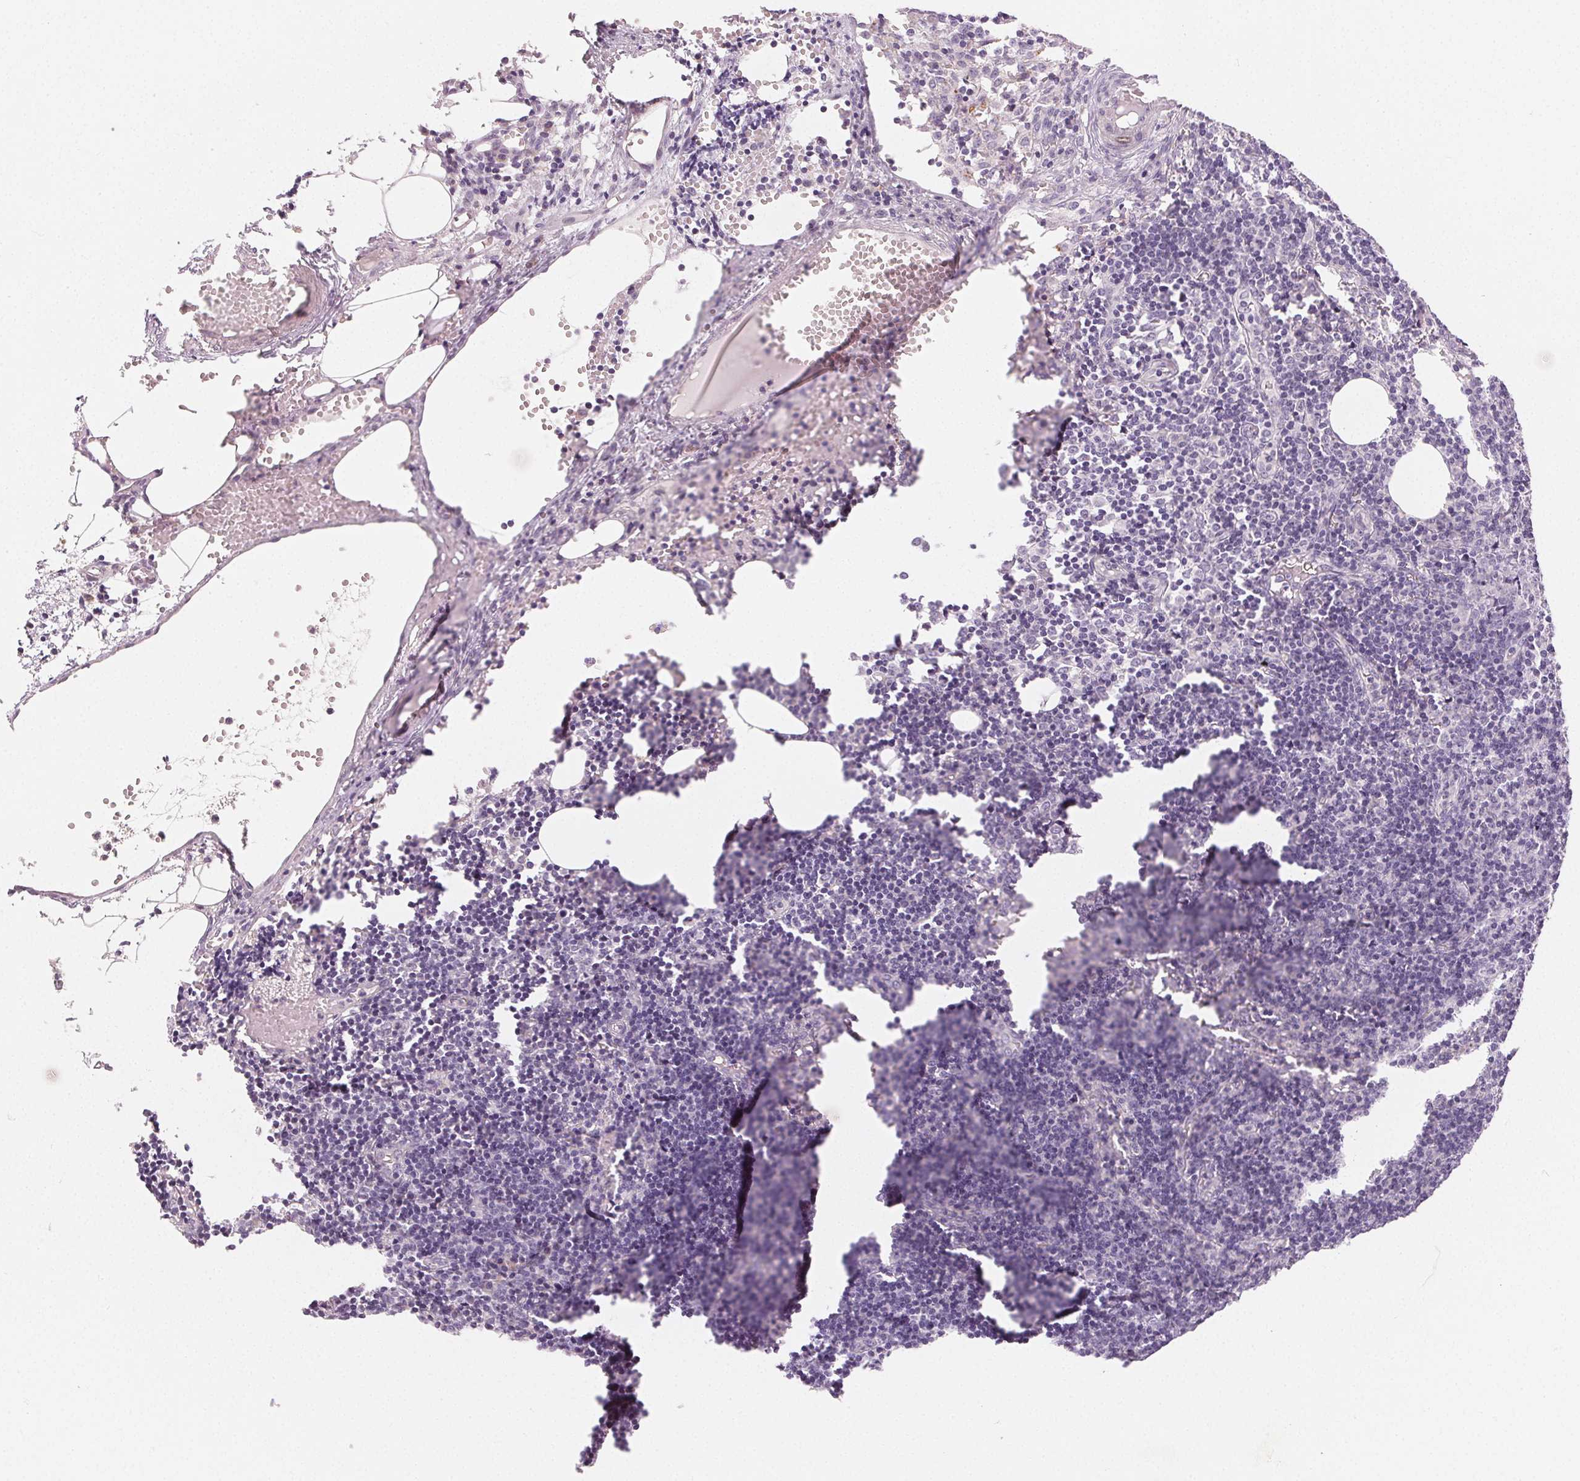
{"staining": {"intensity": "negative", "quantity": "none", "location": "none"}, "tissue": "lymph node", "cell_type": "Germinal center cells", "image_type": "normal", "snomed": [{"axis": "morphology", "description": "Normal tissue, NOS"}, {"axis": "topography", "description": "Lymph node"}], "caption": "The immunohistochemistry (IHC) micrograph has no significant staining in germinal center cells of lymph node. (DAB immunohistochemistry with hematoxylin counter stain).", "gene": "MYBL1", "patient": {"sex": "female", "age": 41}}